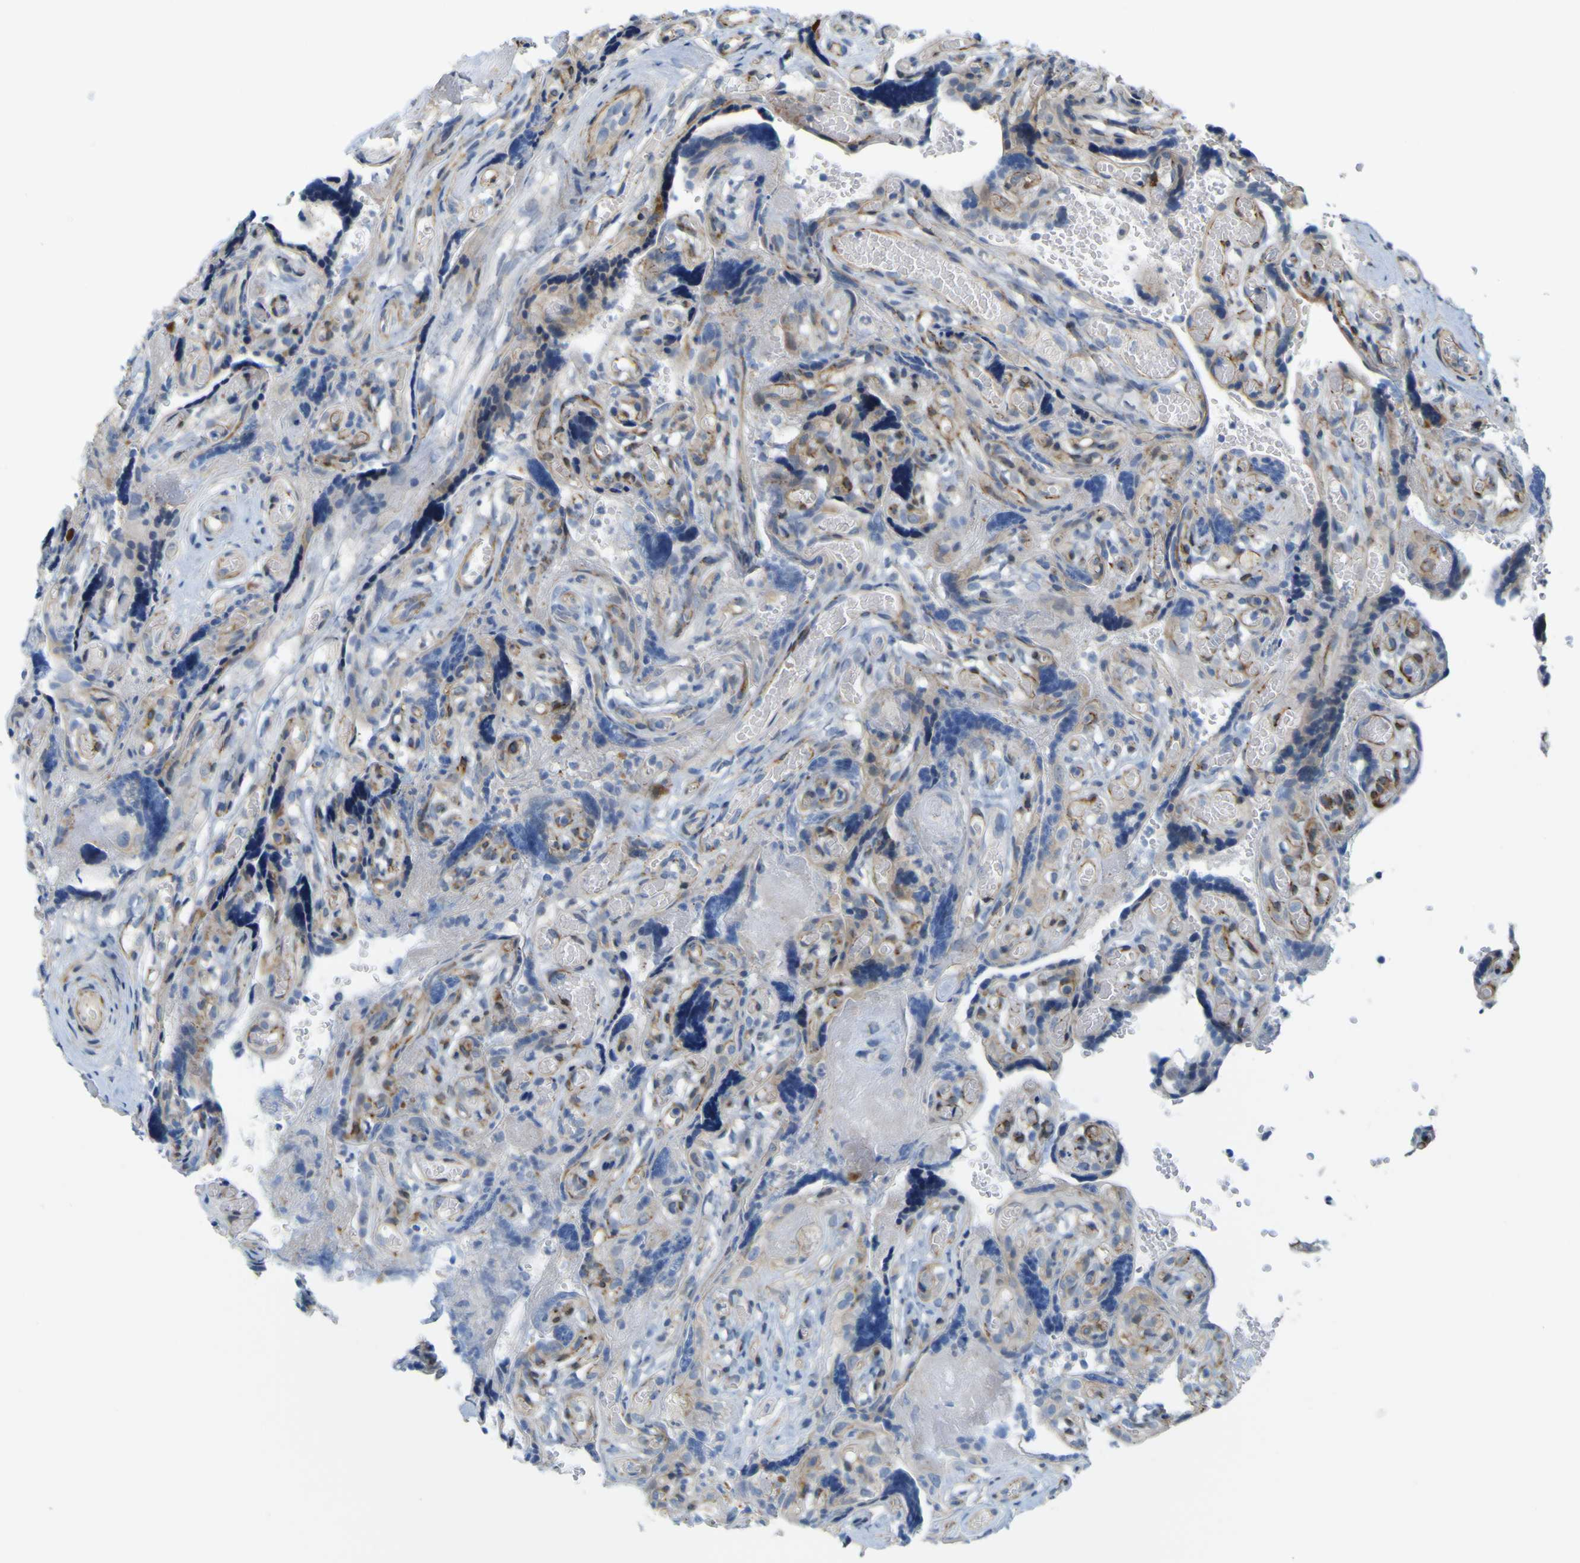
{"staining": {"intensity": "moderate", "quantity": ">75%", "location": "cytoplasmic/membranous"}, "tissue": "placenta", "cell_type": "Decidual cells", "image_type": "normal", "snomed": [{"axis": "morphology", "description": "Normal tissue, NOS"}, {"axis": "topography", "description": "Placenta"}], "caption": "Moderate cytoplasmic/membranous positivity is identified in about >75% of decidual cells in benign placenta.", "gene": "JPH1", "patient": {"sex": "female", "age": 30}}